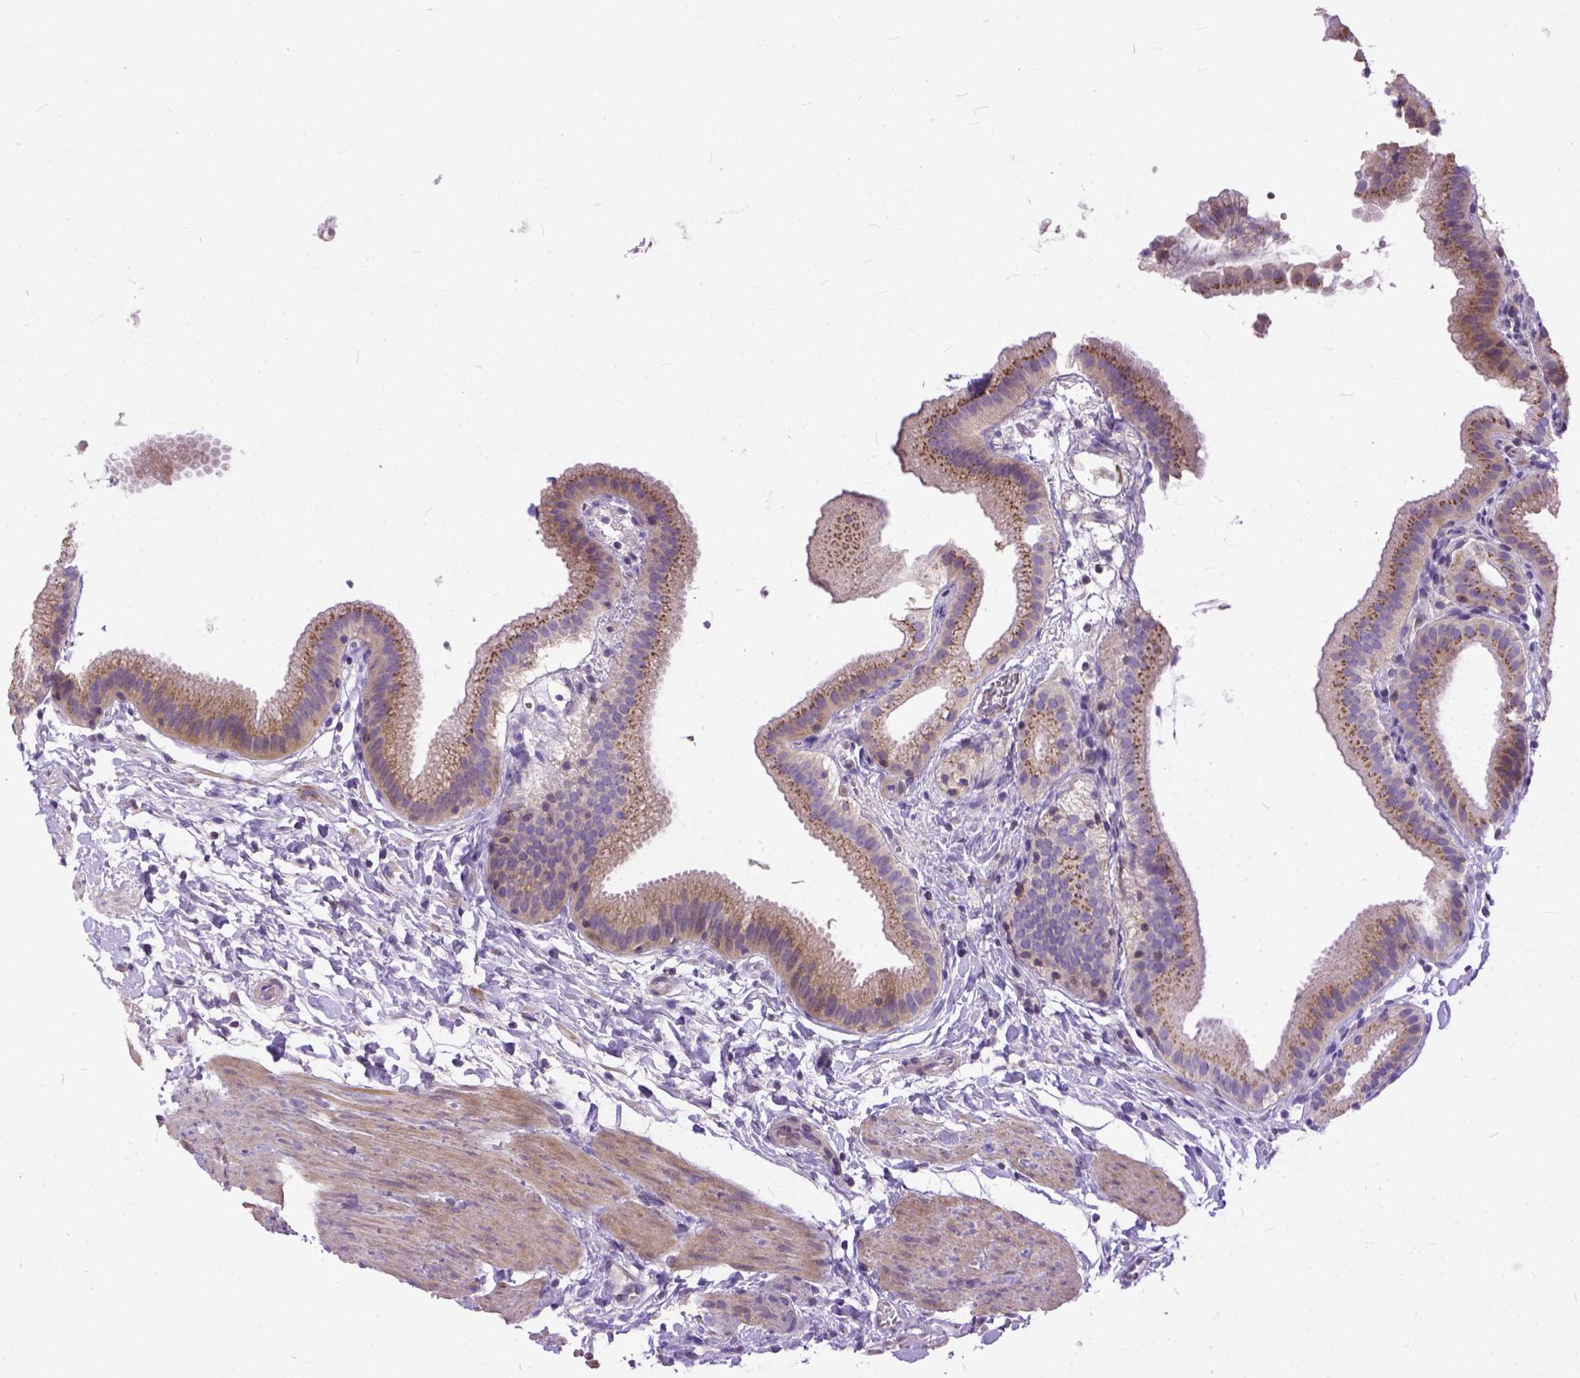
{"staining": {"intensity": "moderate", "quantity": "25%-75%", "location": "cytoplasmic/membranous"}, "tissue": "gallbladder", "cell_type": "Glandular cells", "image_type": "normal", "snomed": [{"axis": "morphology", "description": "Normal tissue, NOS"}, {"axis": "topography", "description": "Gallbladder"}], "caption": "Immunohistochemistry (DAB) staining of benign gallbladder displays moderate cytoplasmic/membranous protein expression in approximately 25%-75% of glandular cells. The staining was performed using DAB to visualize the protein expression in brown, while the nuclei were stained in blue with hematoxylin (Magnification: 20x).", "gene": "BANF2", "patient": {"sex": "female", "age": 63}}